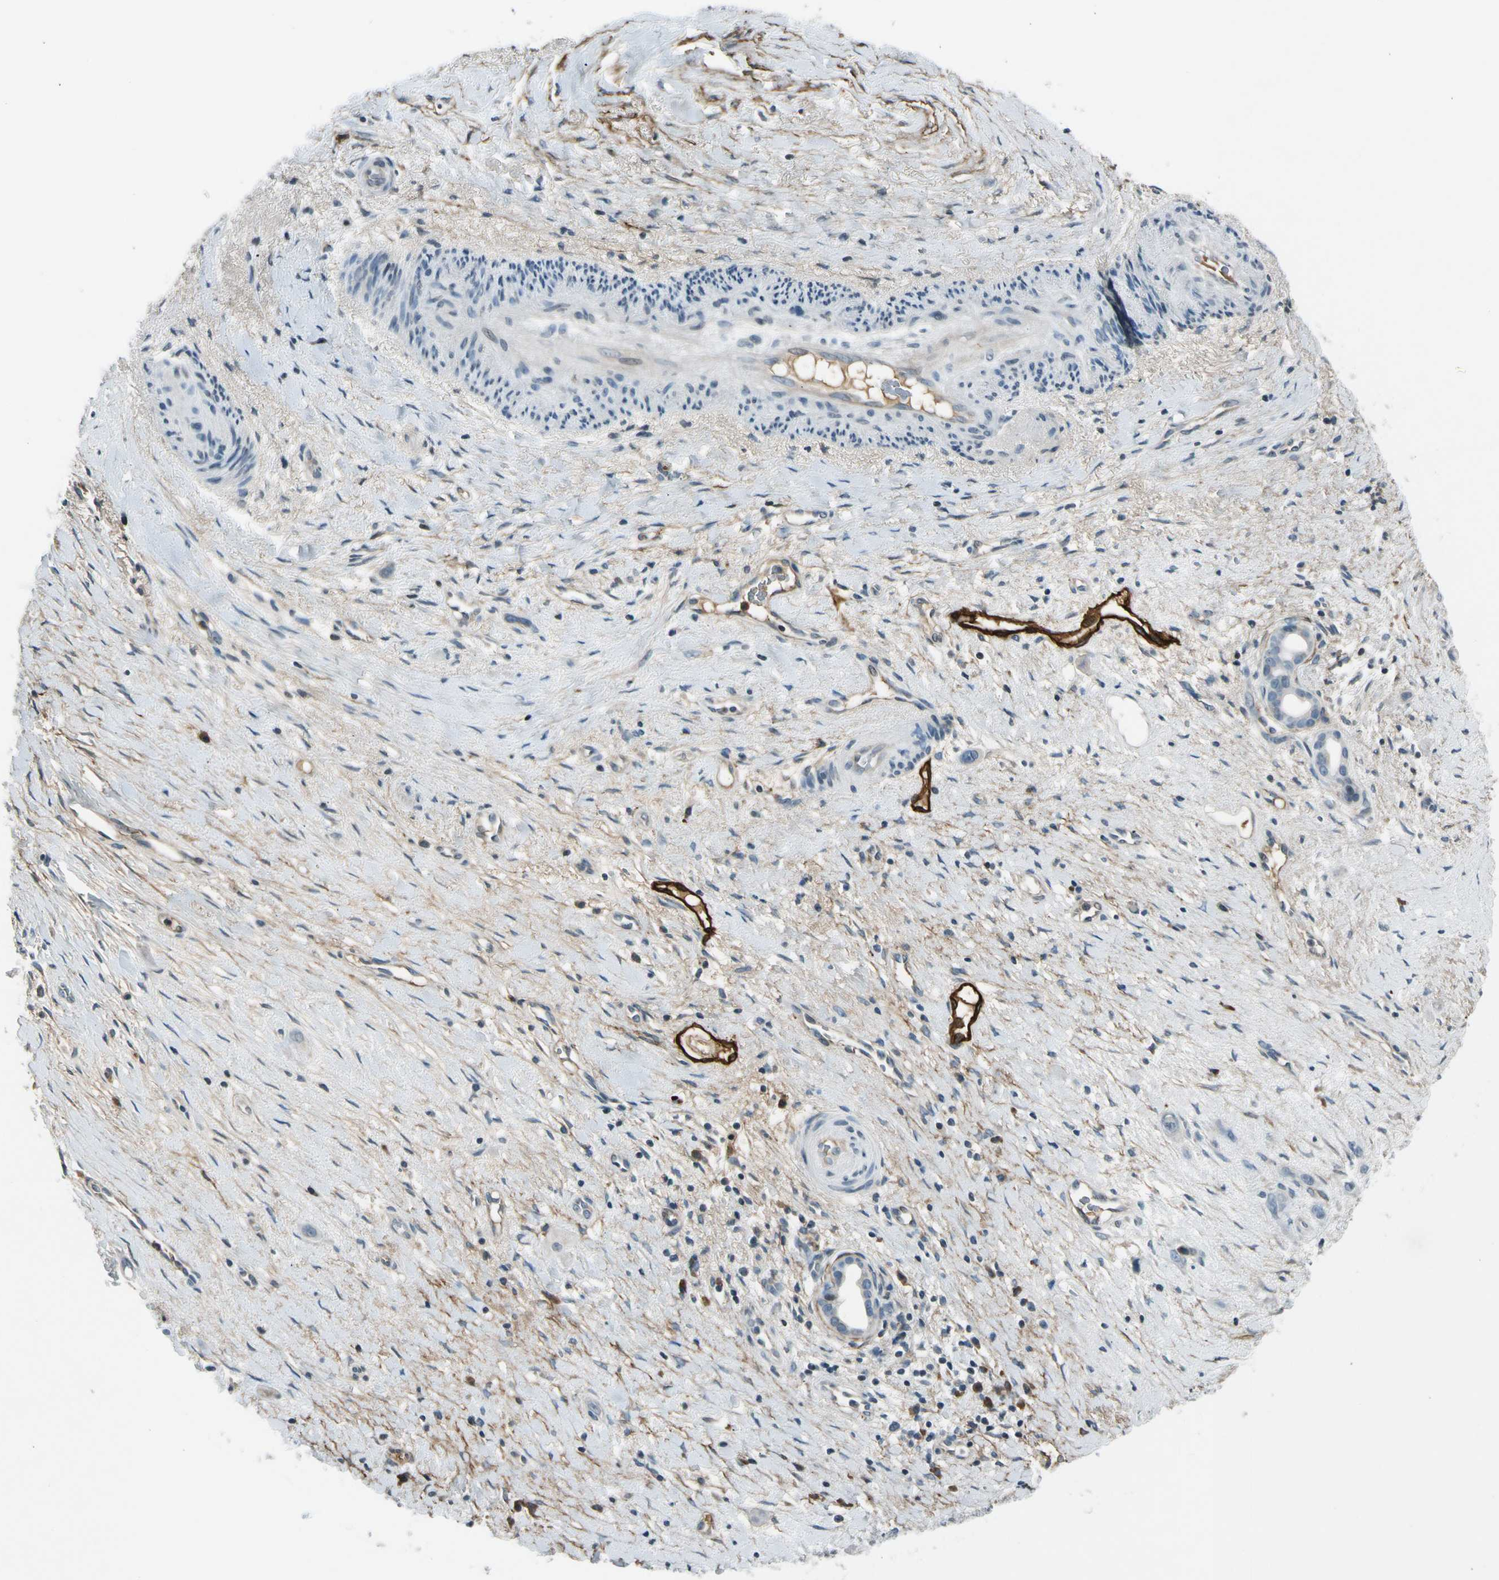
{"staining": {"intensity": "negative", "quantity": "none", "location": "none"}, "tissue": "liver cancer", "cell_type": "Tumor cells", "image_type": "cancer", "snomed": [{"axis": "morphology", "description": "Cholangiocarcinoma"}, {"axis": "topography", "description": "Liver"}], "caption": "The IHC image has no significant positivity in tumor cells of liver cholangiocarcinoma tissue.", "gene": "PDPN", "patient": {"sex": "female", "age": 65}}